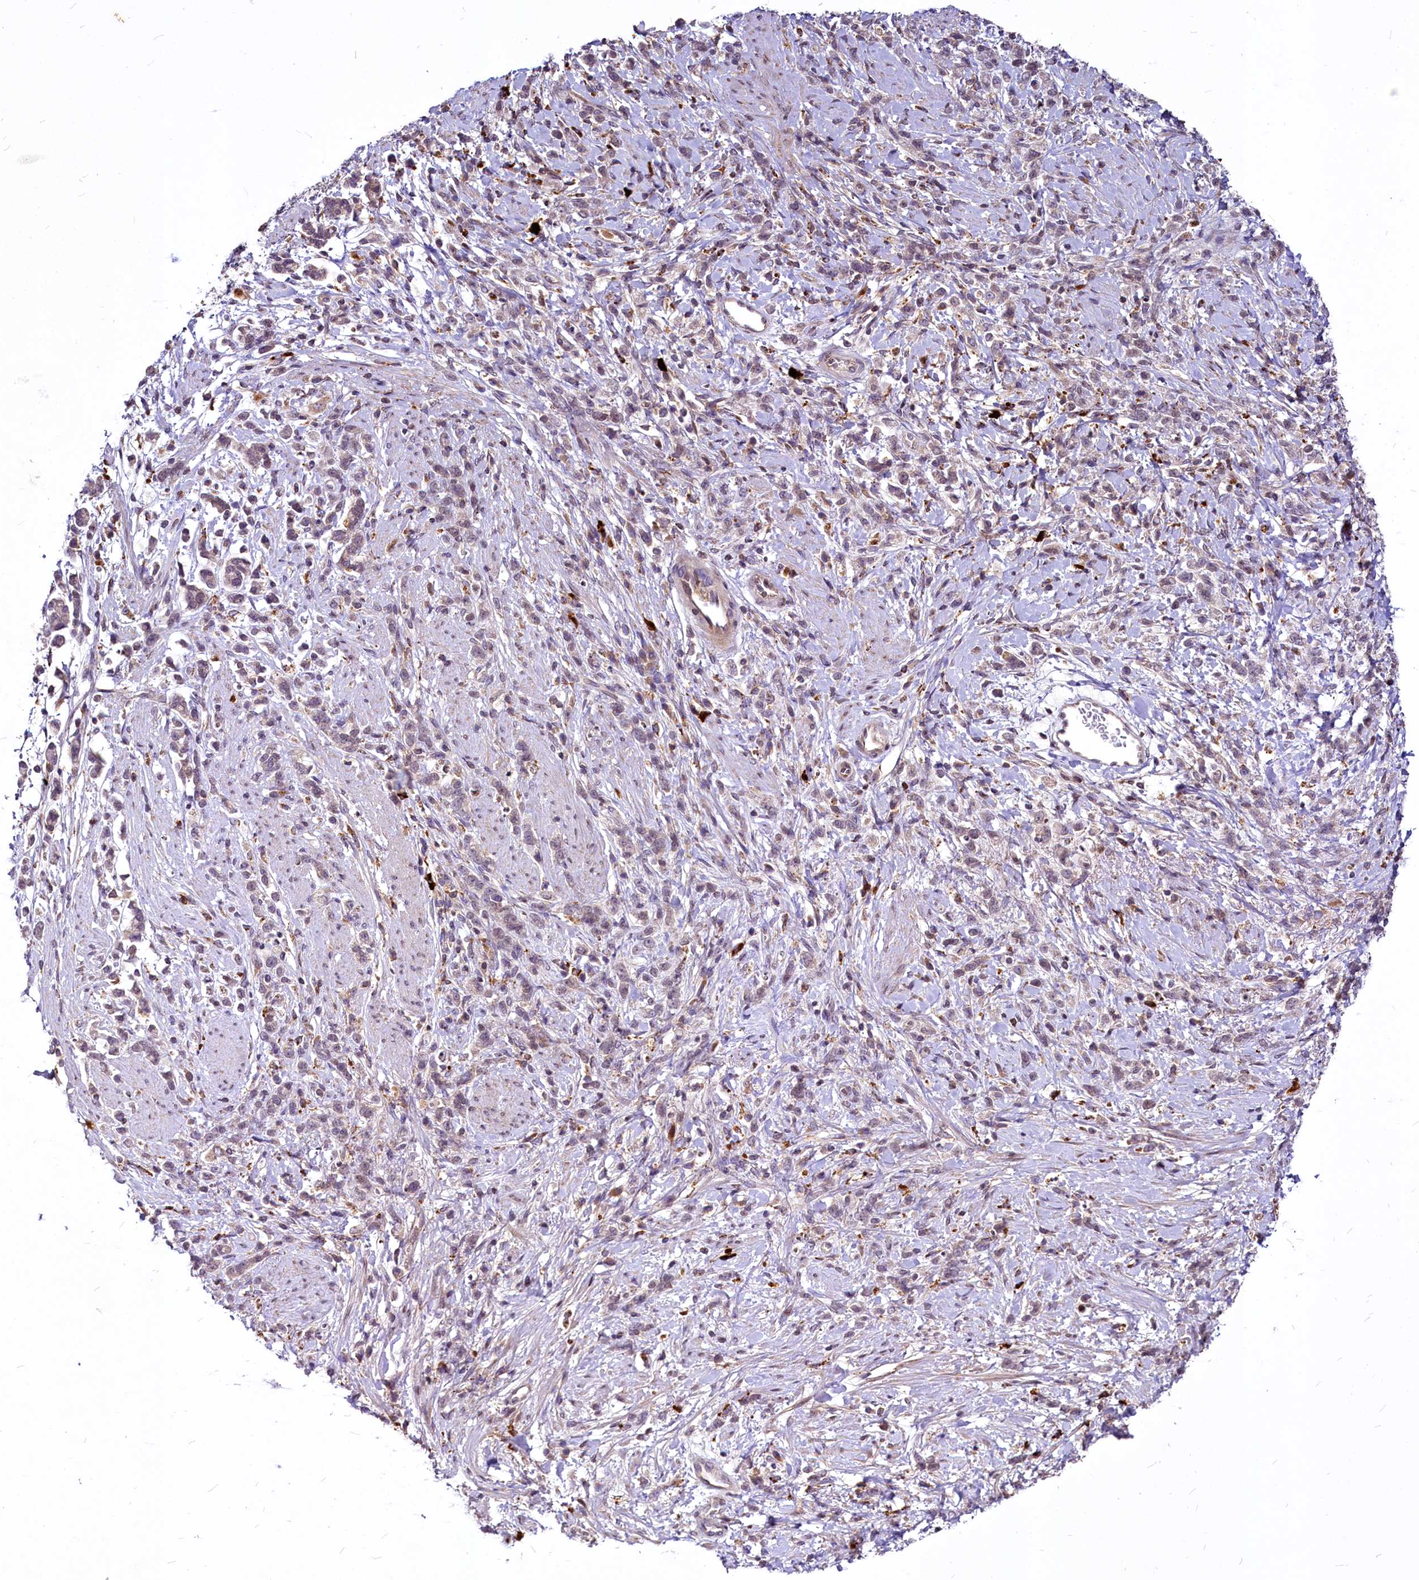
{"staining": {"intensity": "weak", "quantity": "<25%", "location": "cytoplasmic/membranous"}, "tissue": "stomach cancer", "cell_type": "Tumor cells", "image_type": "cancer", "snomed": [{"axis": "morphology", "description": "Adenocarcinoma, NOS"}, {"axis": "topography", "description": "Stomach"}], "caption": "Tumor cells are negative for brown protein staining in stomach cancer (adenocarcinoma). Nuclei are stained in blue.", "gene": "C11orf86", "patient": {"sex": "female", "age": 60}}